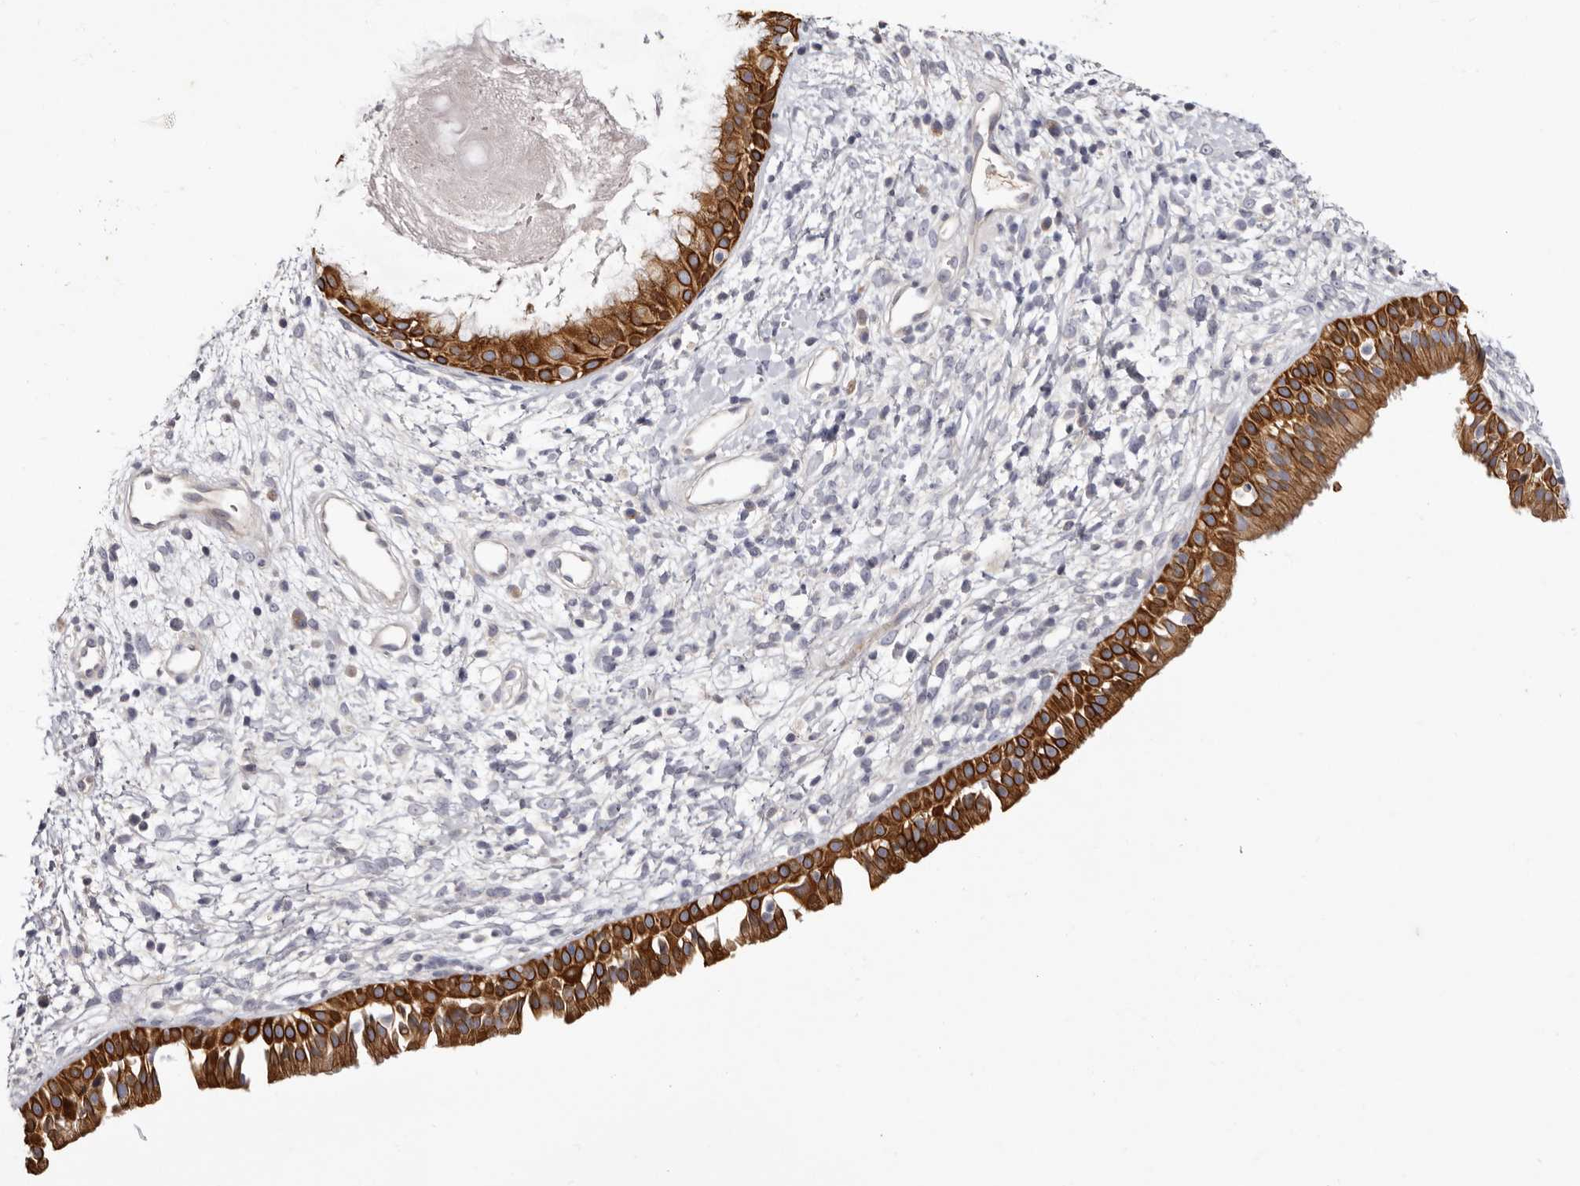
{"staining": {"intensity": "strong", "quantity": ">75%", "location": "cytoplasmic/membranous"}, "tissue": "nasopharynx", "cell_type": "Respiratory epithelial cells", "image_type": "normal", "snomed": [{"axis": "morphology", "description": "Normal tissue, NOS"}, {"axis": "topography", "description": "Nasopharynx"}], "caption": "IHC (DAB (3,3'-diaminobenzidine)) staining of unremarkable nasopharynx demonstrates strong cytoplasmic/membranous protein staining in approximately >75% of respiratory epithelial cells.", "gene": "STK16", "patient": {"sex": "male", "age": 22}}